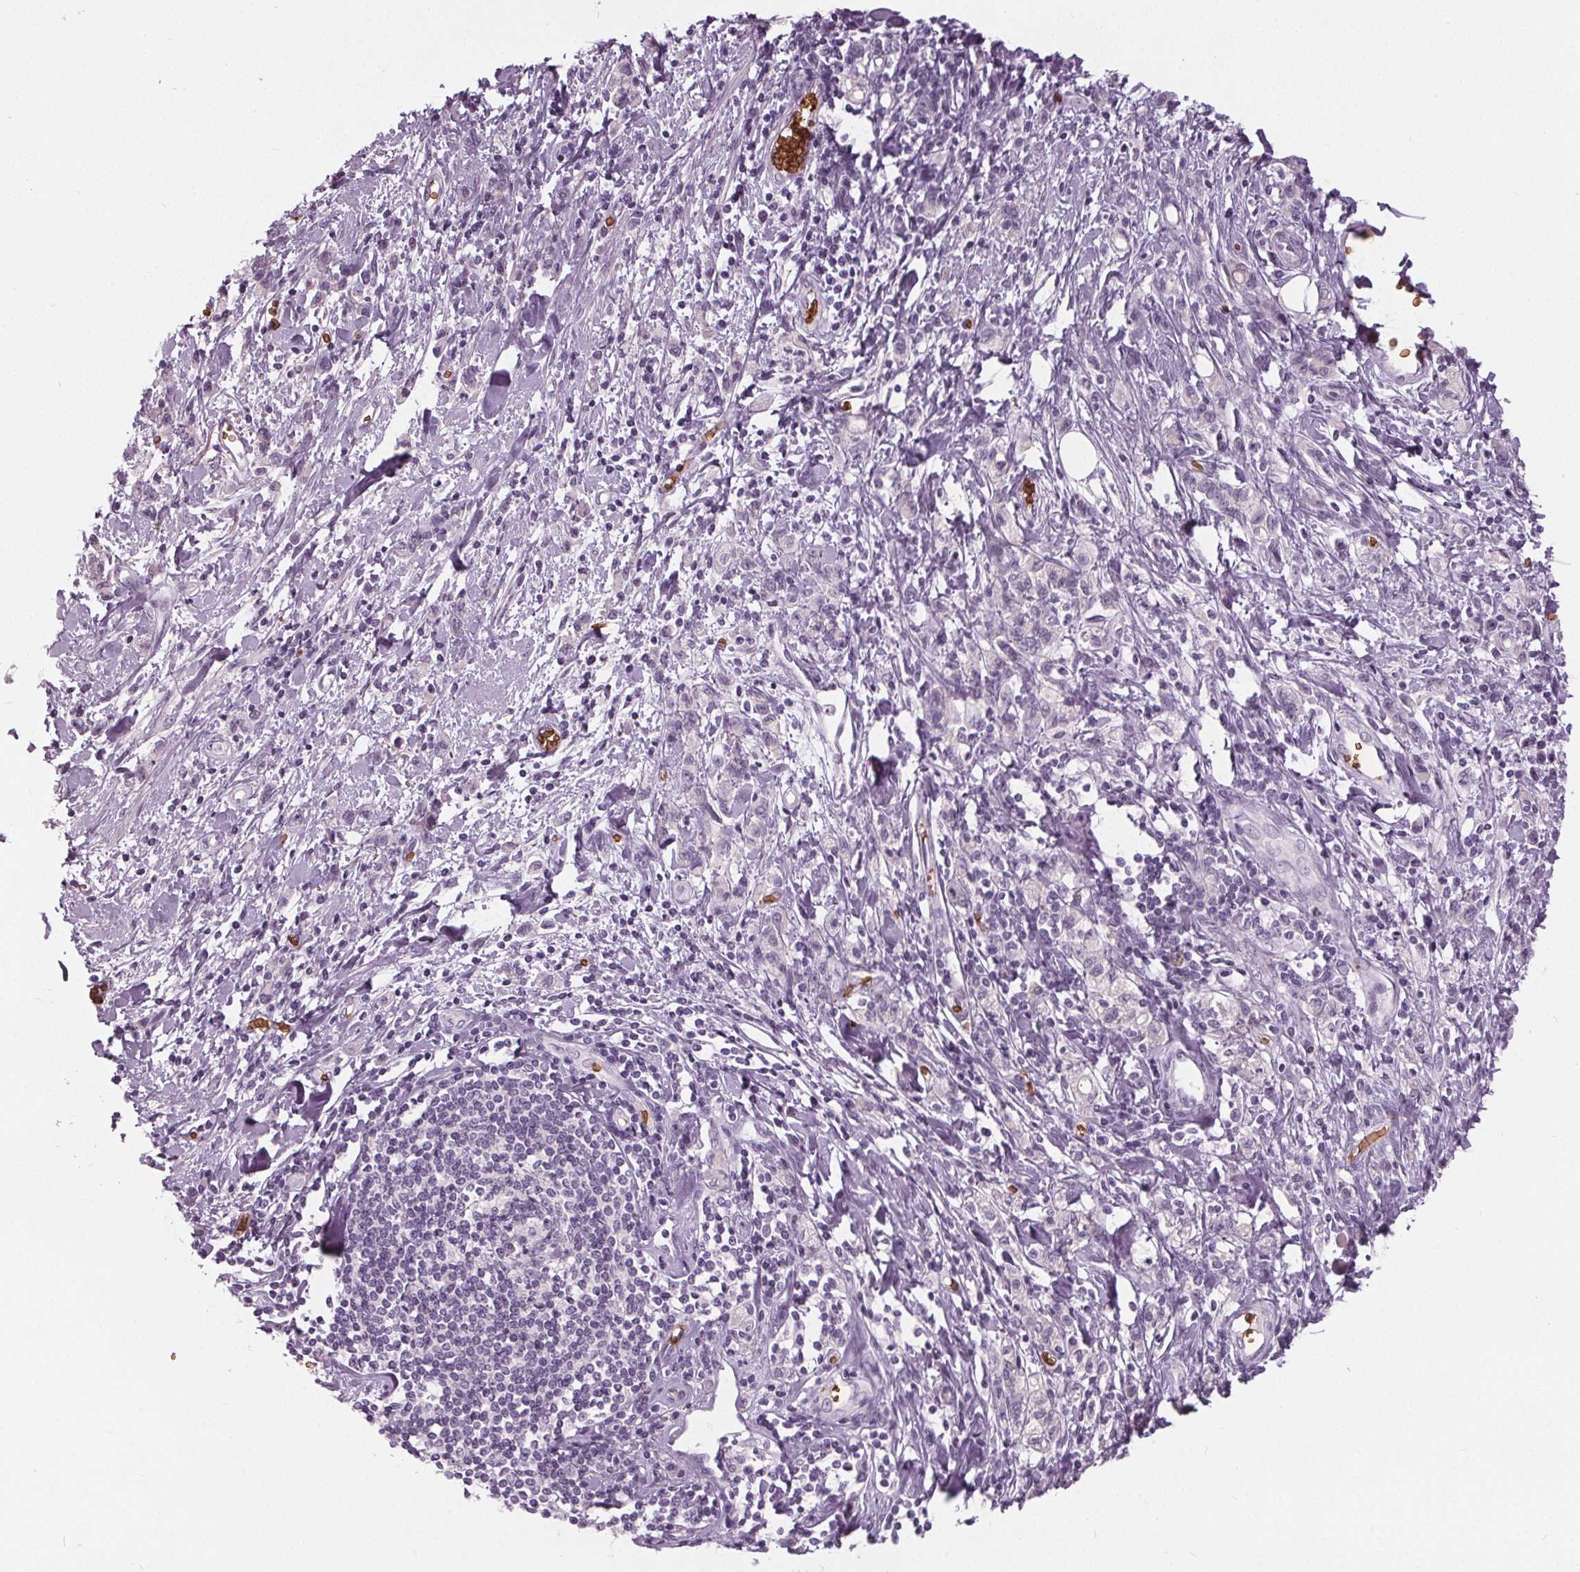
{"staining": {"intensity": "negative", "quantity": "none", "location": "none"}, "tissue": "stomach cancer", "cell_type": "Tumor cells", "image_type": "cancer", "snomed": [{"axis": "morphology", "description": "Adenocarcinoma, NOS"}, {"axis": "topography", "description": "Stomach"}], "caption": "DAB (3,3'-diaminobenzidine) immunohistochemical staining of human adenocarcinoma (stomach) demonstrates no significant expression in tumor cells.", "gene": "SLC4A1", "patient": {"sex": "male", "age": 77}}